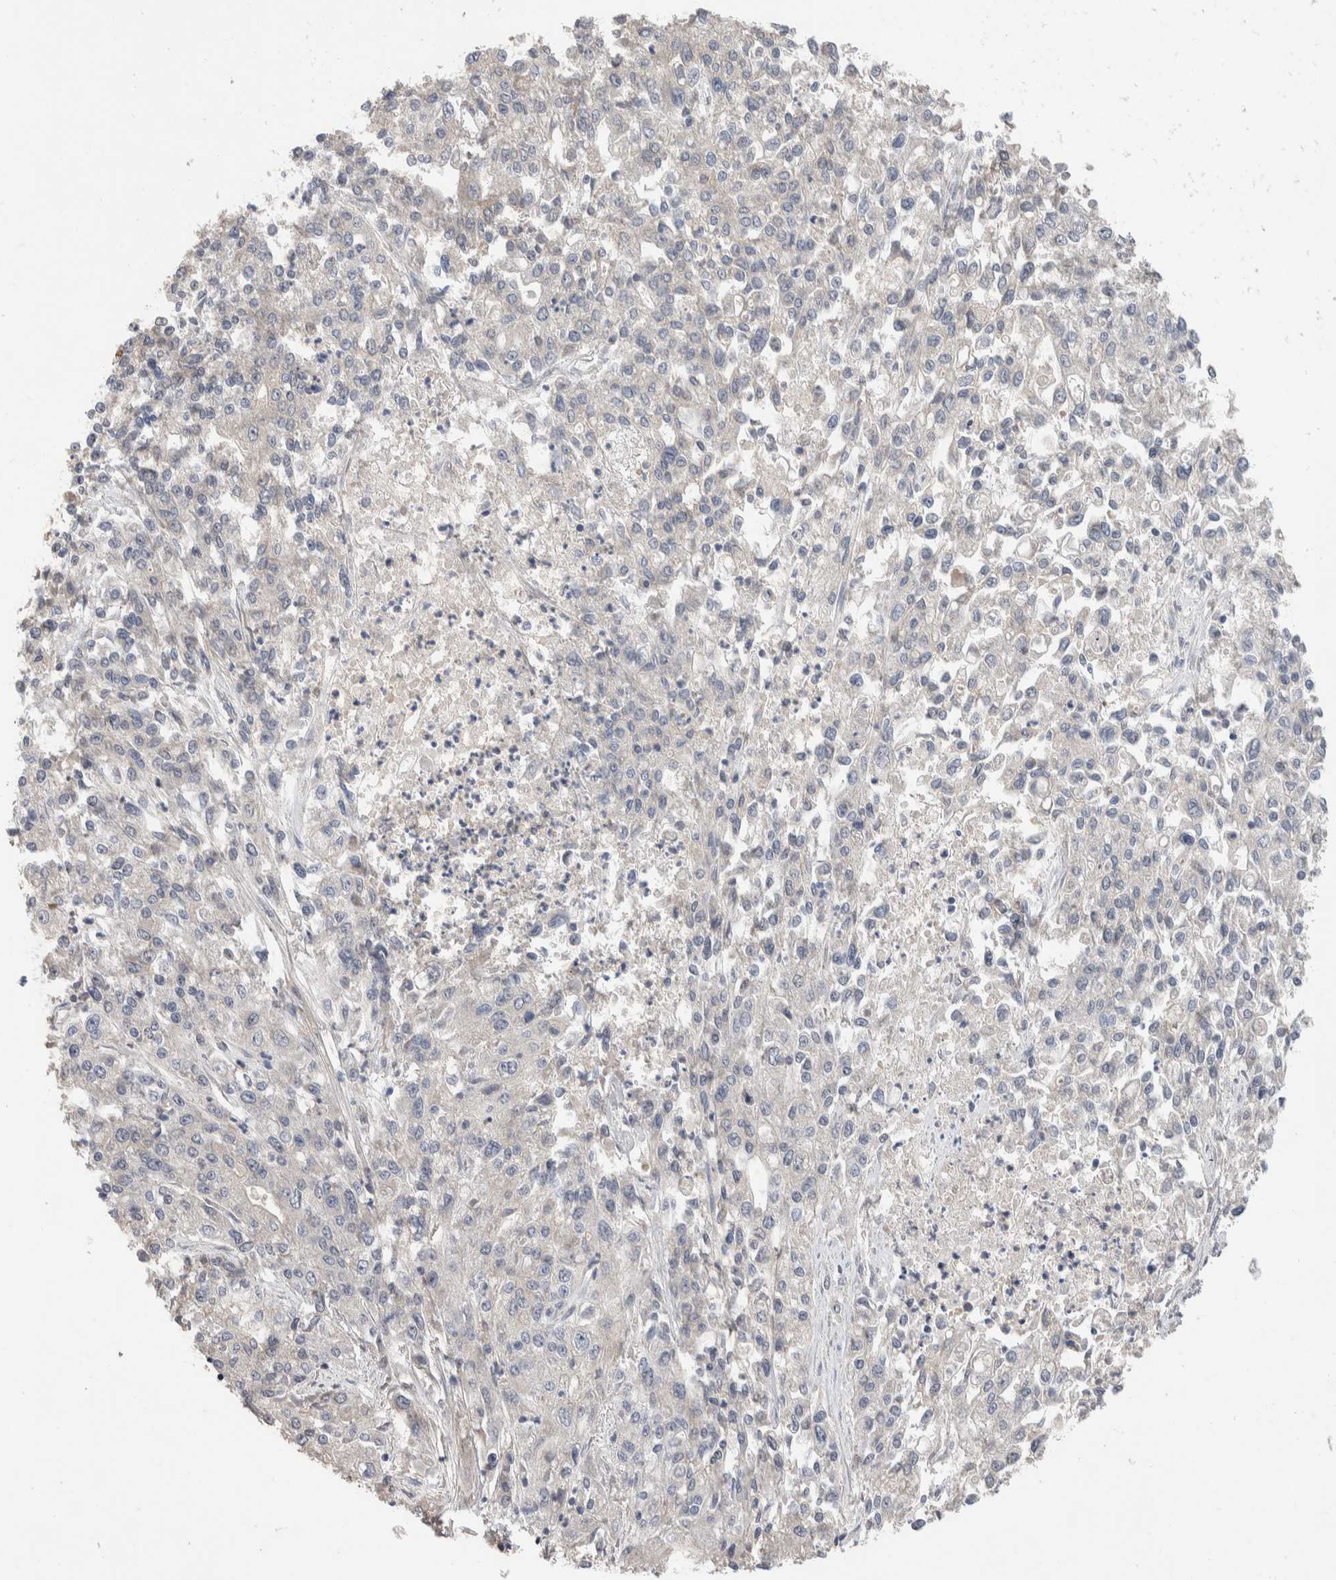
{"staining": {"intensity": "negative", "quantity": "none", "location": "none"}, "tissue": "endometrial cancer", "cell_type": "Tumor cells", "image_type": "cancer", "snomed": [{"axis": "morphology", "description": "Adenocarcinoma, NOS"}, {"axis": "topography", "description": "Endometrium"}], "caption": "A histopathology image of human endometrial cancer (adenocarcinoma) is negative for staining in tumor cells.", "gene": "CYSRT1", "patient": {"sex": "female", "age": 49}}